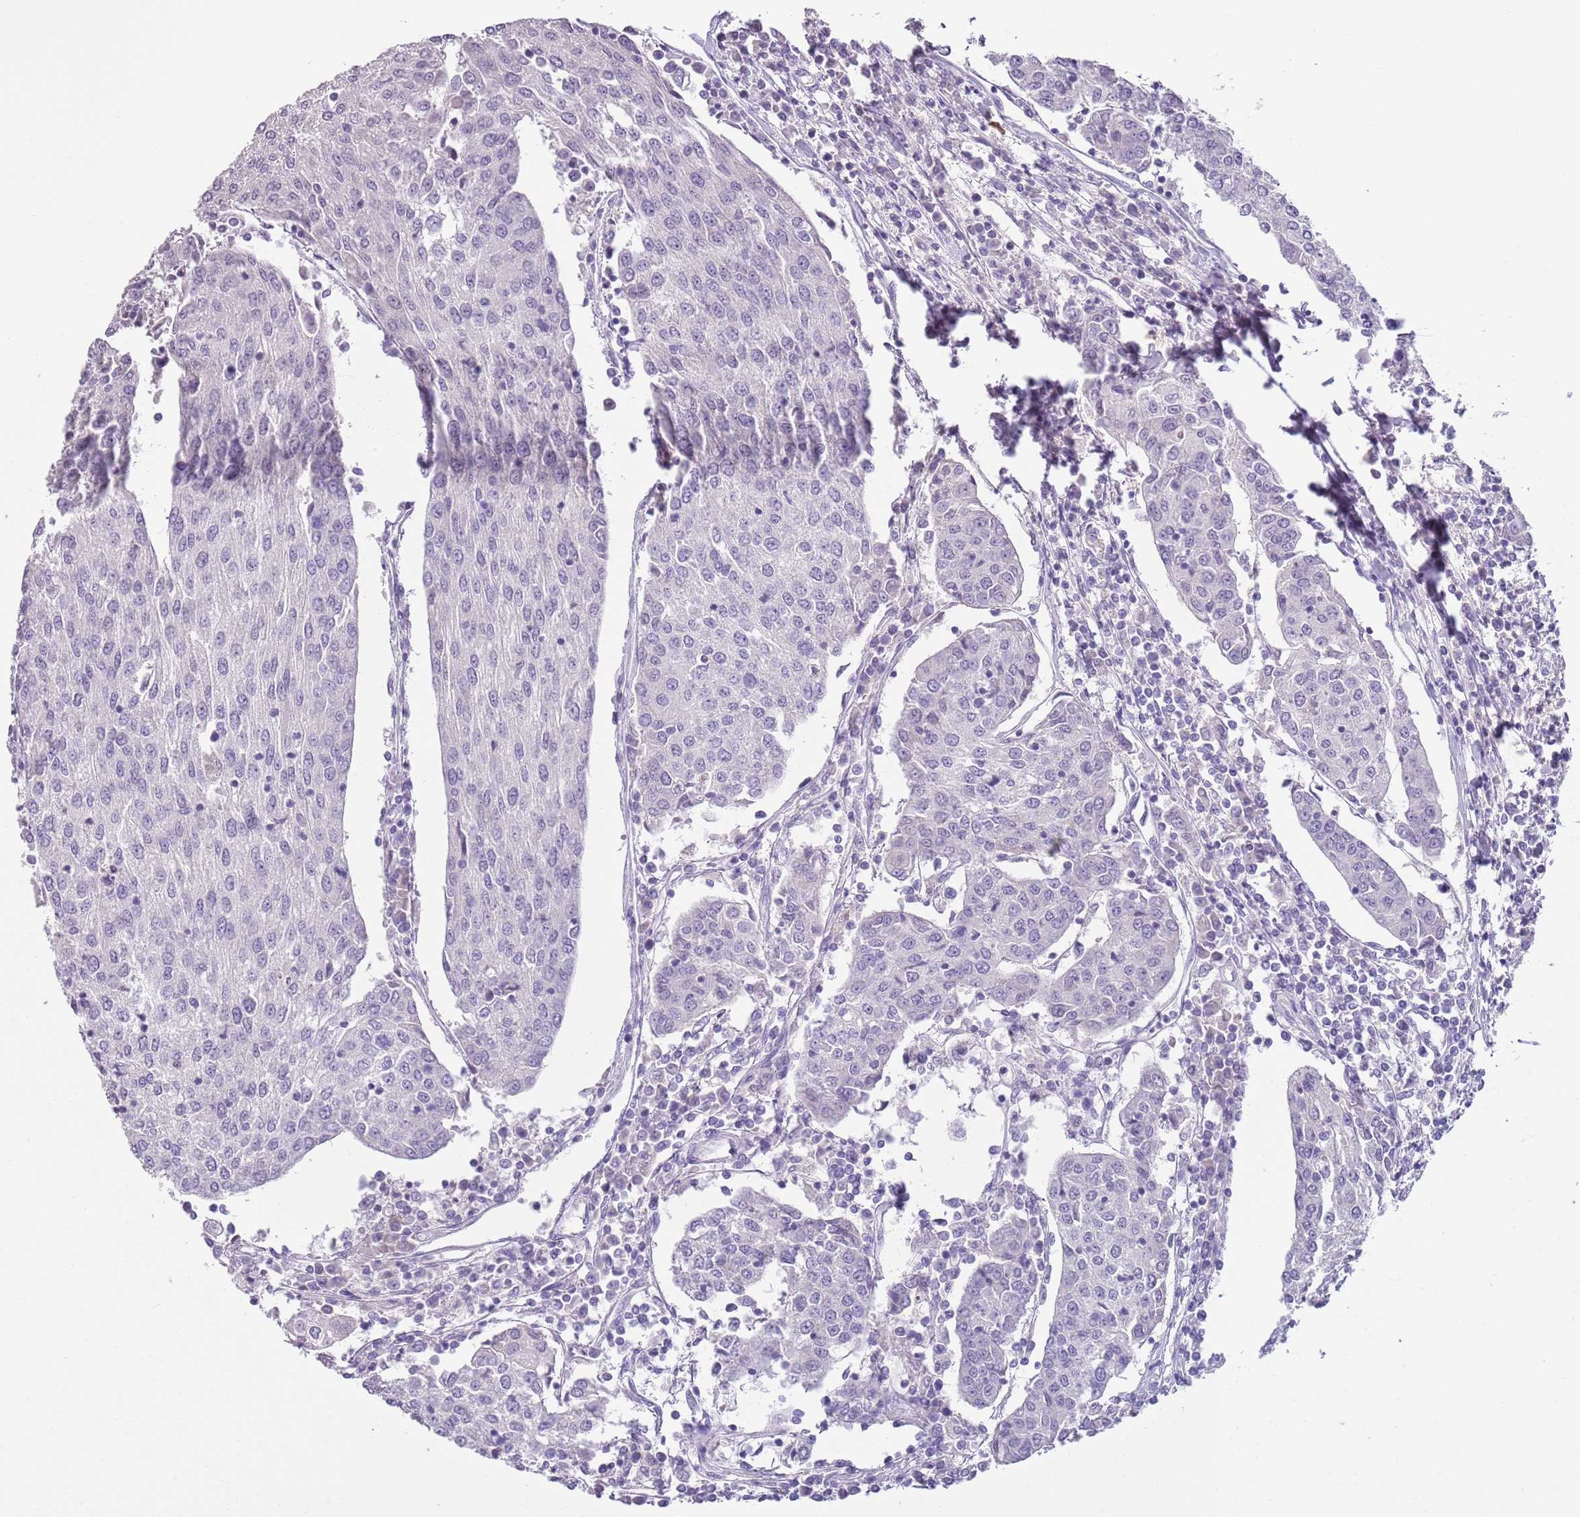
{"staining": {"intensity": "negative", "quantity": "none", "location": "none"}, "tissue": "urothelial cancer", "cell_type": "Tumor cells", "image_type": "cancer", "snomed": [{"axis": "morphology", "description": "Urothelial carcinoma, High grade"}, {"axis": "topography", "description": "Urinary bladder"}], "caption": "Immunohistochemistry (IHC) micrograph of human urothelial cancer stained for a protein (brown), which reveals no expression in tumor cells.", "gene": "SLC35E3", "patient": {"sex": "female", "age": 85}}